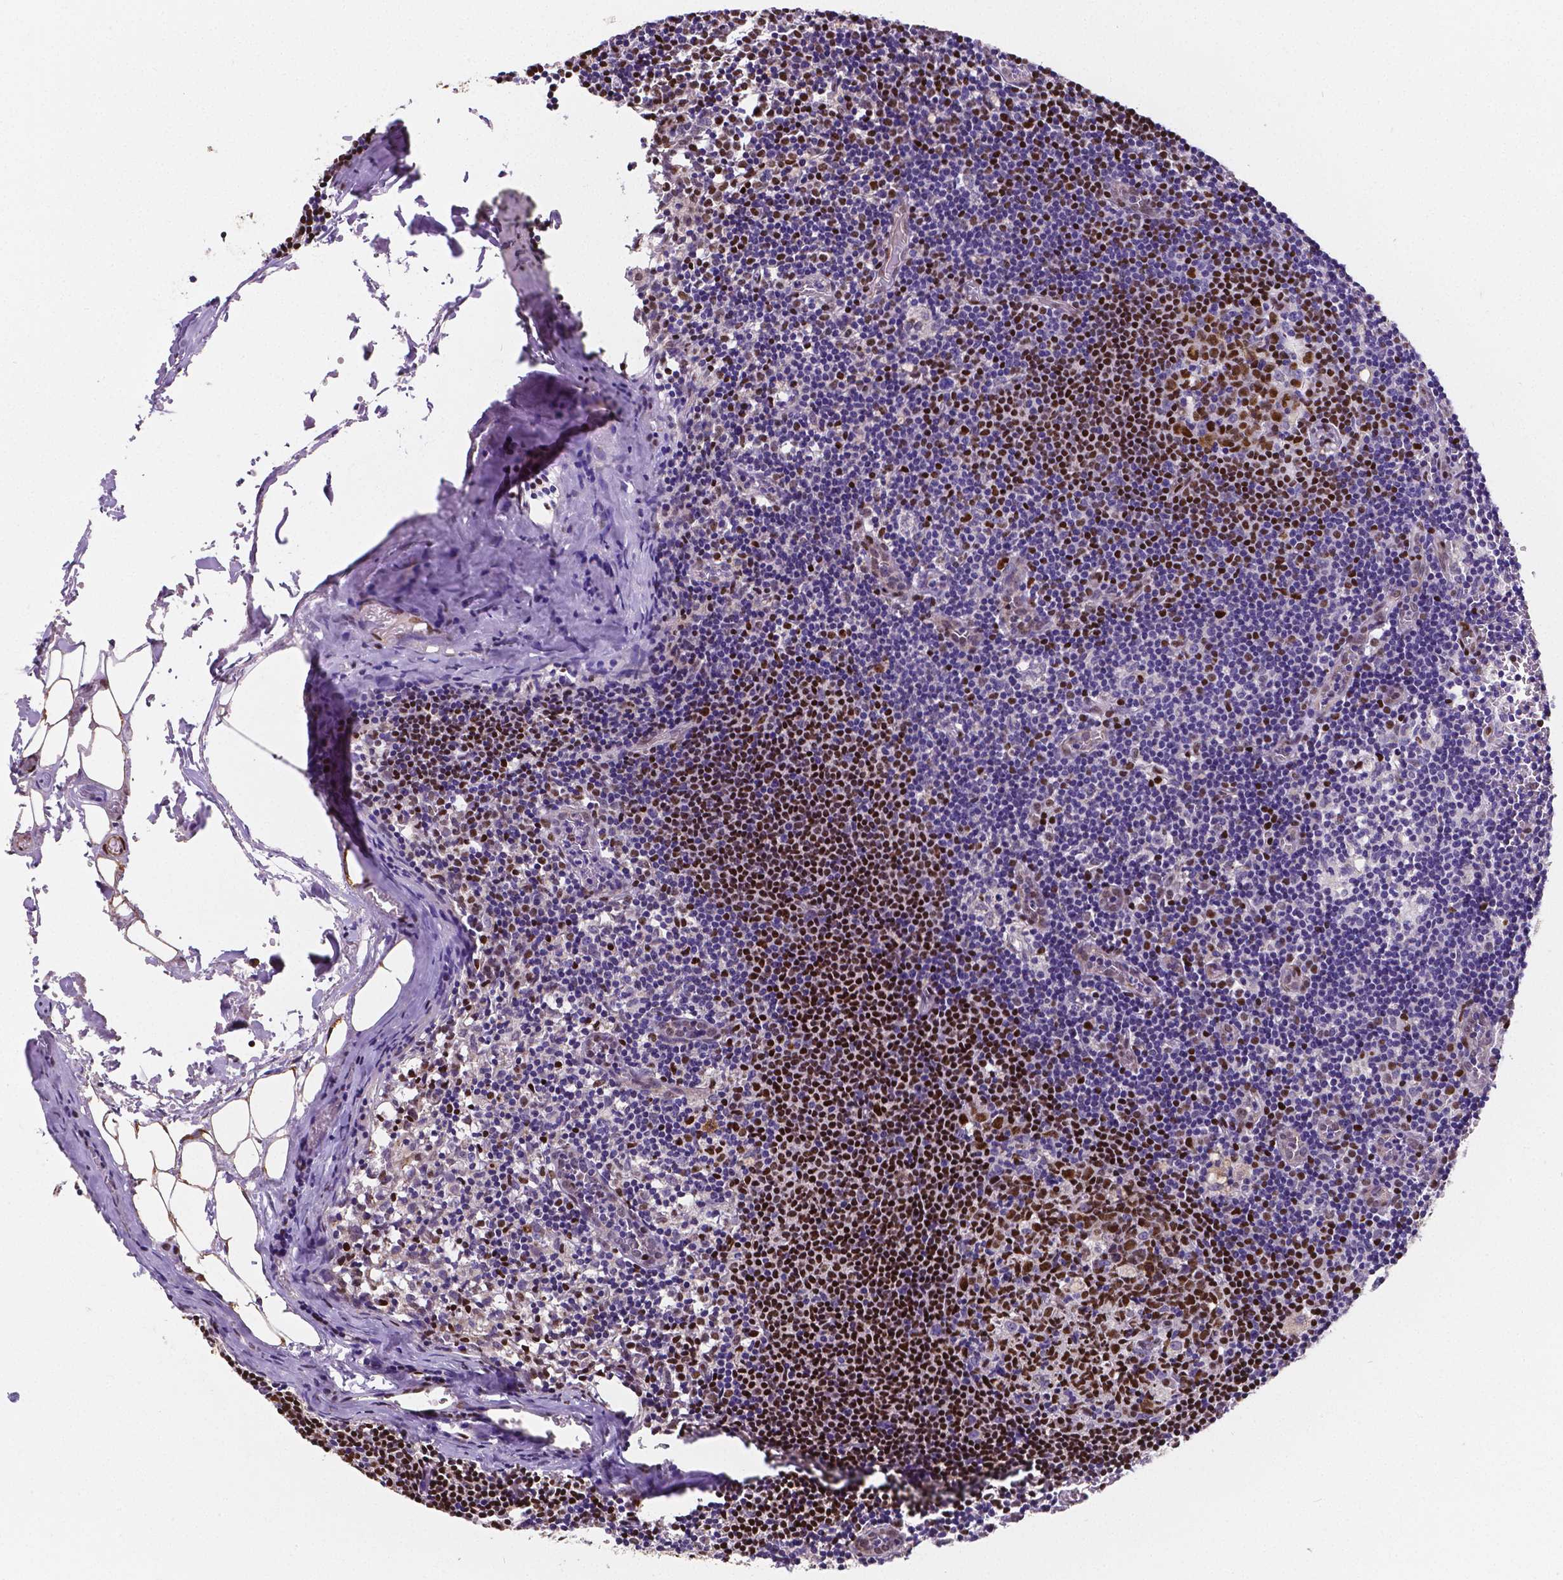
{"staining": {"intensity": "strong", "quantity": "25%-75%", "location": "nuclear"}, "tissue": "lymph node", "cell_type": "Germinal center cells", "image_type": "normal", "snomed": [{"axis": "morphology", "description": "Normal tissue, NOS"}, {"axis": "topography", "description": "Lymph node"}], "caption": "Immunohistochemistry micrograph of unremarkable human lymph node stained for a protein (brown), which shows high levels of strong nuclear expression in about 25%-75% of germinal center cells.", "gene": "MEF2C", "patient": {"sex": "female", "age": 52}}